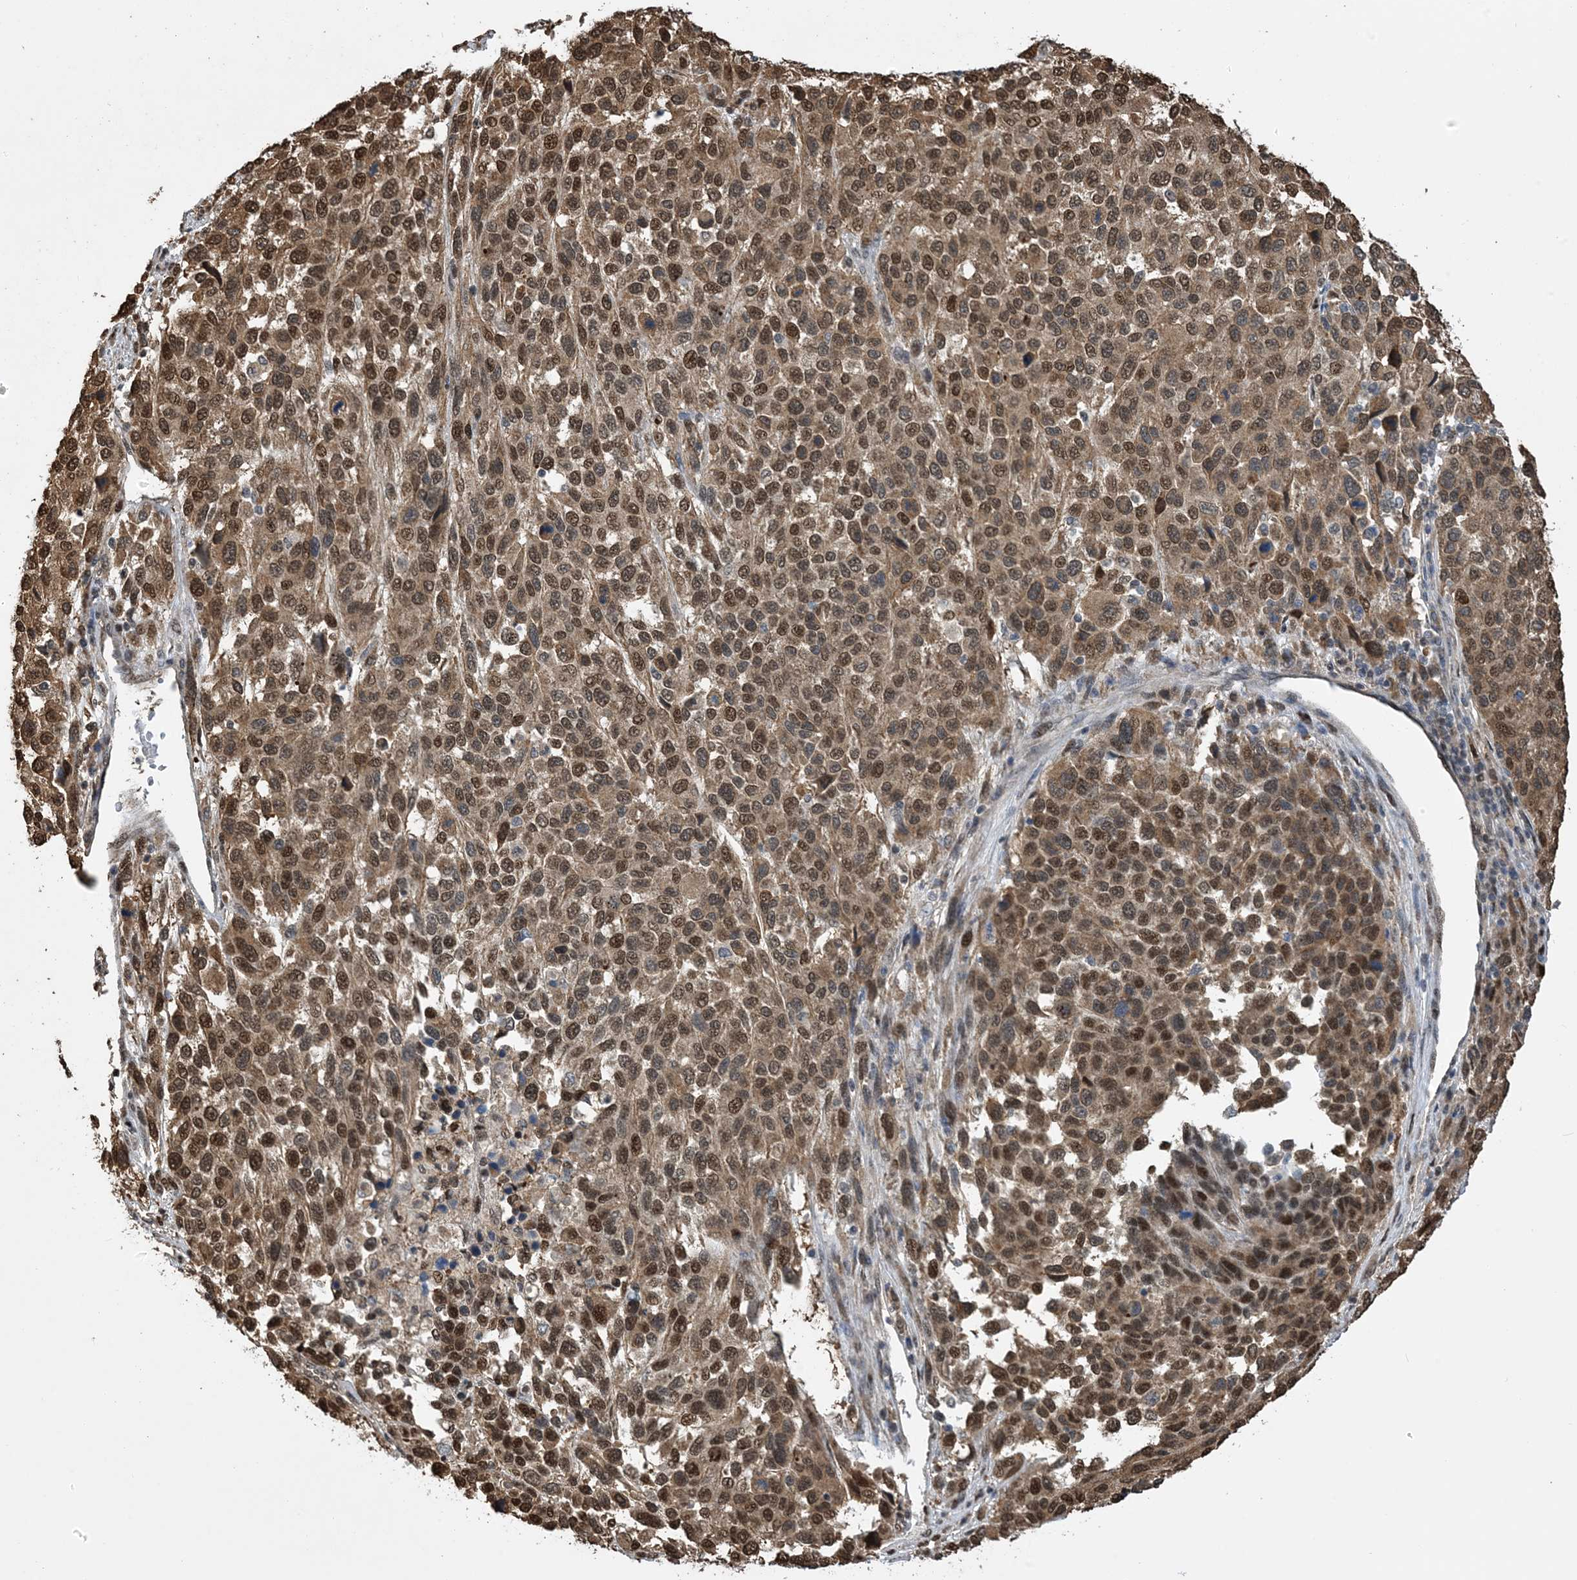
{"staining": {"intensity": "moderate", "quantity": ">75%", "location": "cytoplasmic/membranous,nuclear"}, "tissue": "melanoma", "cell_type": "Tumor cells", "image_type": "cancer", "snomed": [{"axis": "morphology", "description": "Malignant melanoma, Metastatic site"}, {"axis": "topography", "description": "Lymph node"}], "caption": "This photomicrograph reveals IHC staining of human malignant melanoma (metastatic site), with medium moderate cytoplasmic/membranous and nuclear positivity in approximately >75% of tumor cells.", "gene": "HSPA1A", "patient": {"sex": "male", "age": 61}}